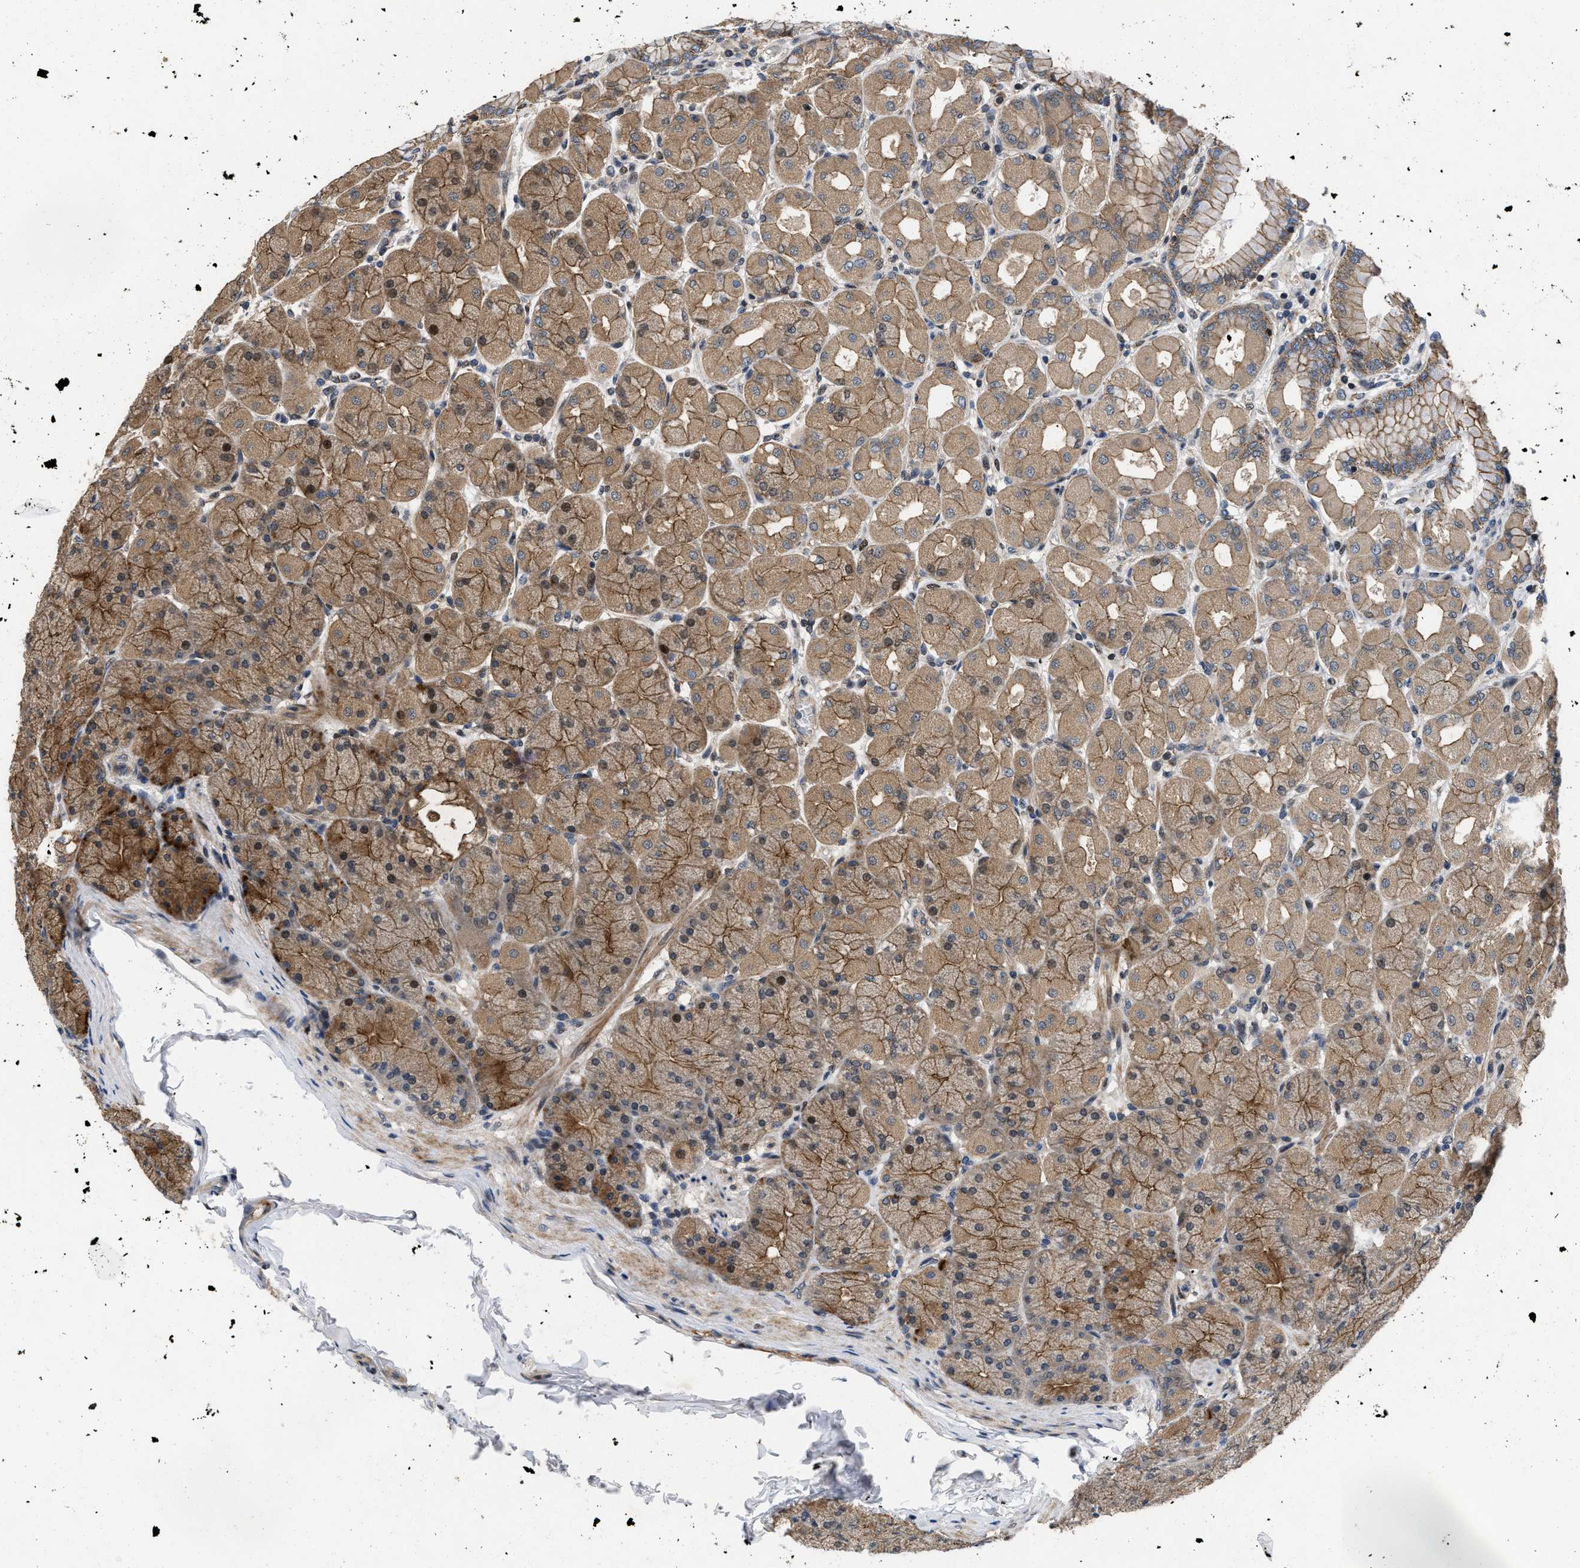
{"staining": {"intensity": "strong", "quantity": ">75%", "location": "cytoplasmic/membranous"}, "tissue": "stomach", "cell_type": "Glandular cells", "image_type": "normal", "snomed": [{"axis": "morphology", "description": "Normal tissue, NOS"}, {"axis": "topography", "description": "Stomach, upper"}], "caption": "DAB (3,3'-diaminobenzidine) immunohistochemical staining of normal stomach exhibits strong cytoplasmic/membranous protein positivity in approximately >75% of glandular cells. The staining is performed using DAB brown chromogen to label protein expression. The nuclei are counter-stained blue using hematoxylin.", "gene": "PRDM14", "patient": {"sex": "female", "age": 56}}